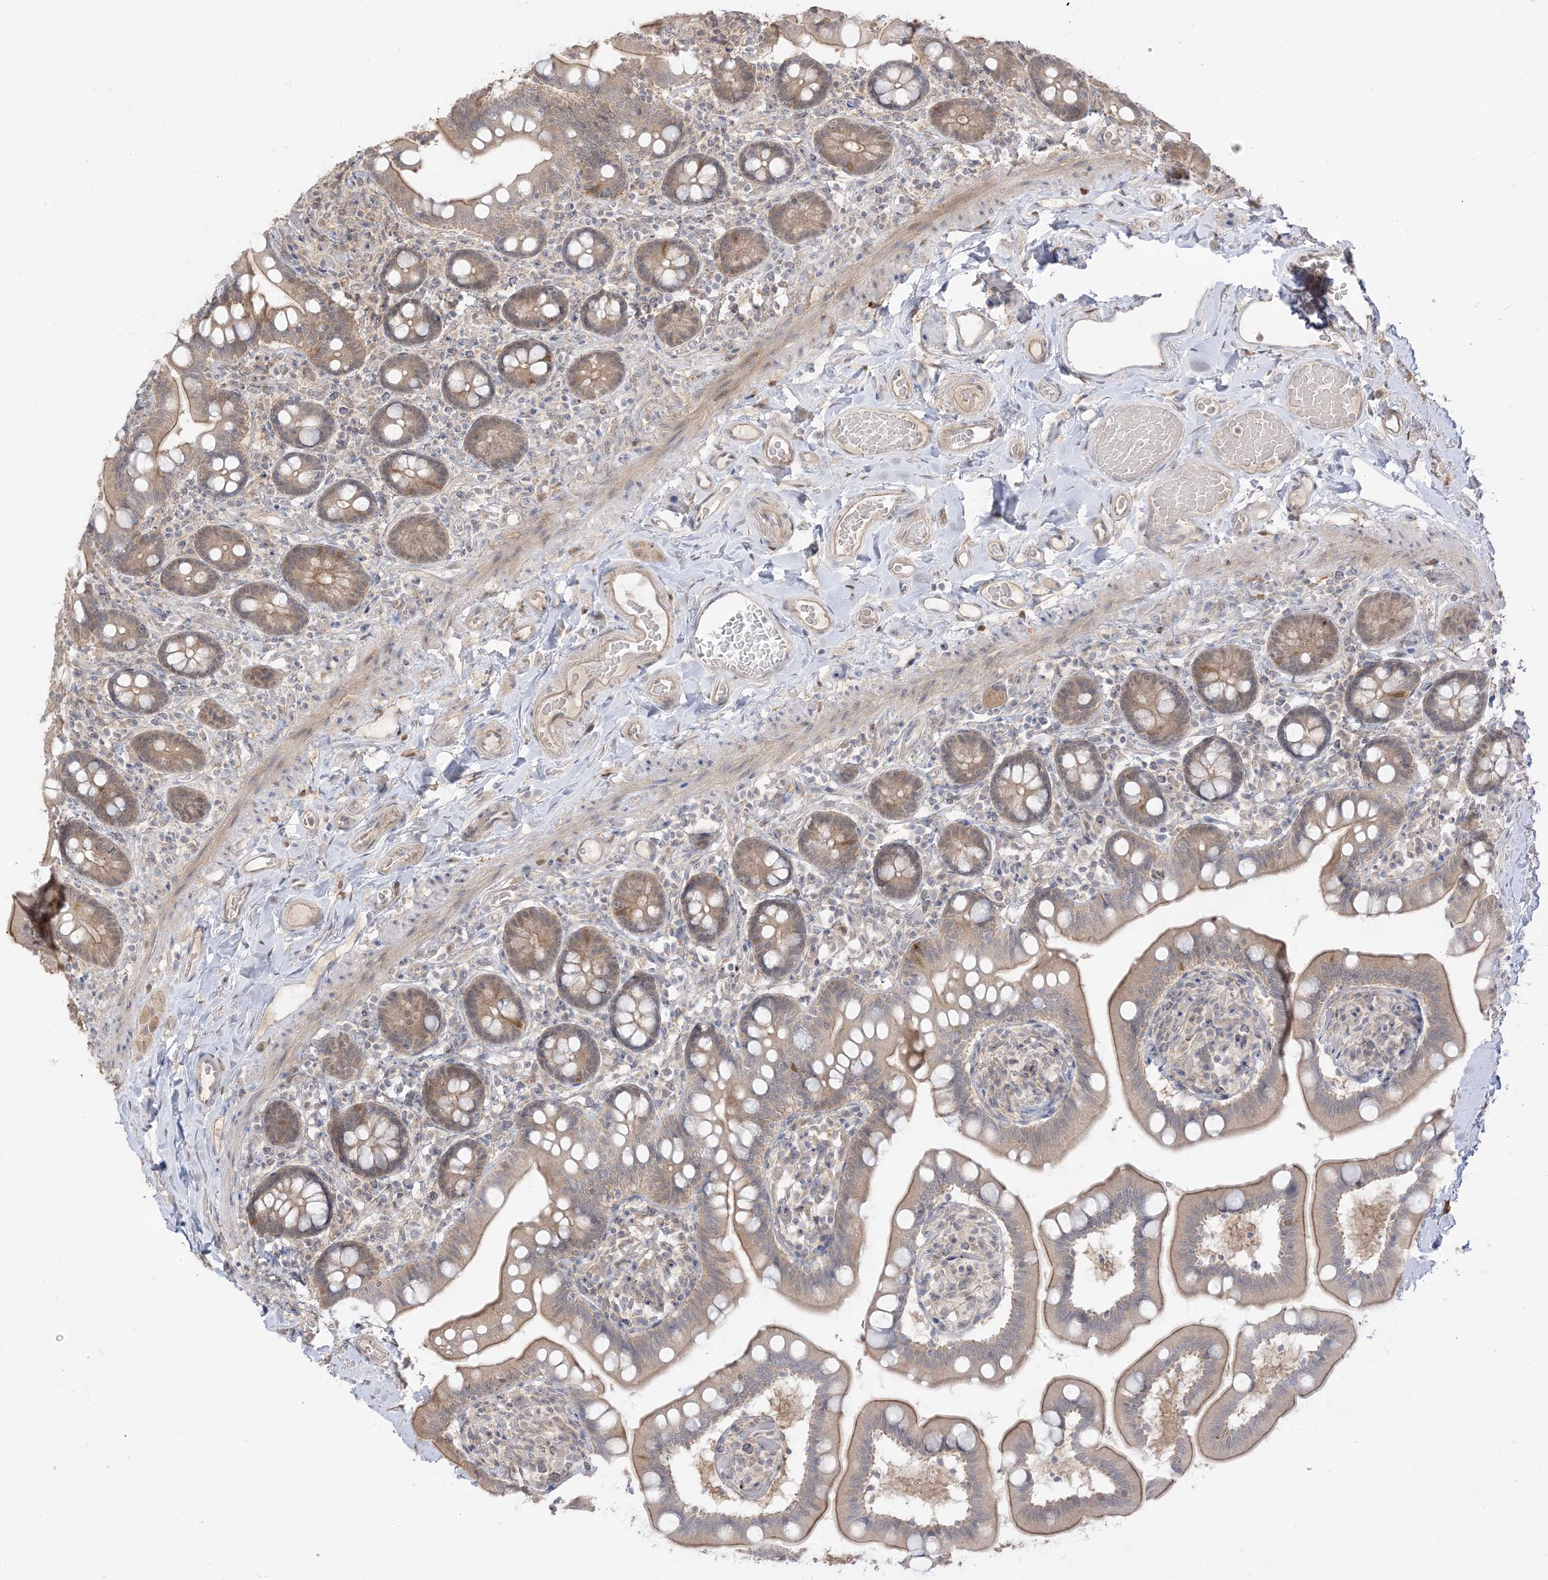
{"staining": {"intensity": "weak", "quantity": "25%-75%", "location": "cytoplasmic/membranous"}, "tissue": "small intestine", "cell_type": "Glandular cells", "image_type": "normal", "snomed": [{"axis": "morphology", "description": "Normal tissue, NOS"}, {"axis": "topography", "description": "Small intestine"}], "caption": "Small intestine stained with DAB IHC exhibits low levels of weak cytoplasmic/membranous staining in about 25%-75% of glandular cells. The staining was performed using DAB (3,3'-diaminobenzidine) to visualize the protein expression in brown, while the nuclei were stained in blue with hematoxylin (Magnification: 20x).", "gene": "TBCC", "patient": {"sex": "female", "age": 64}}